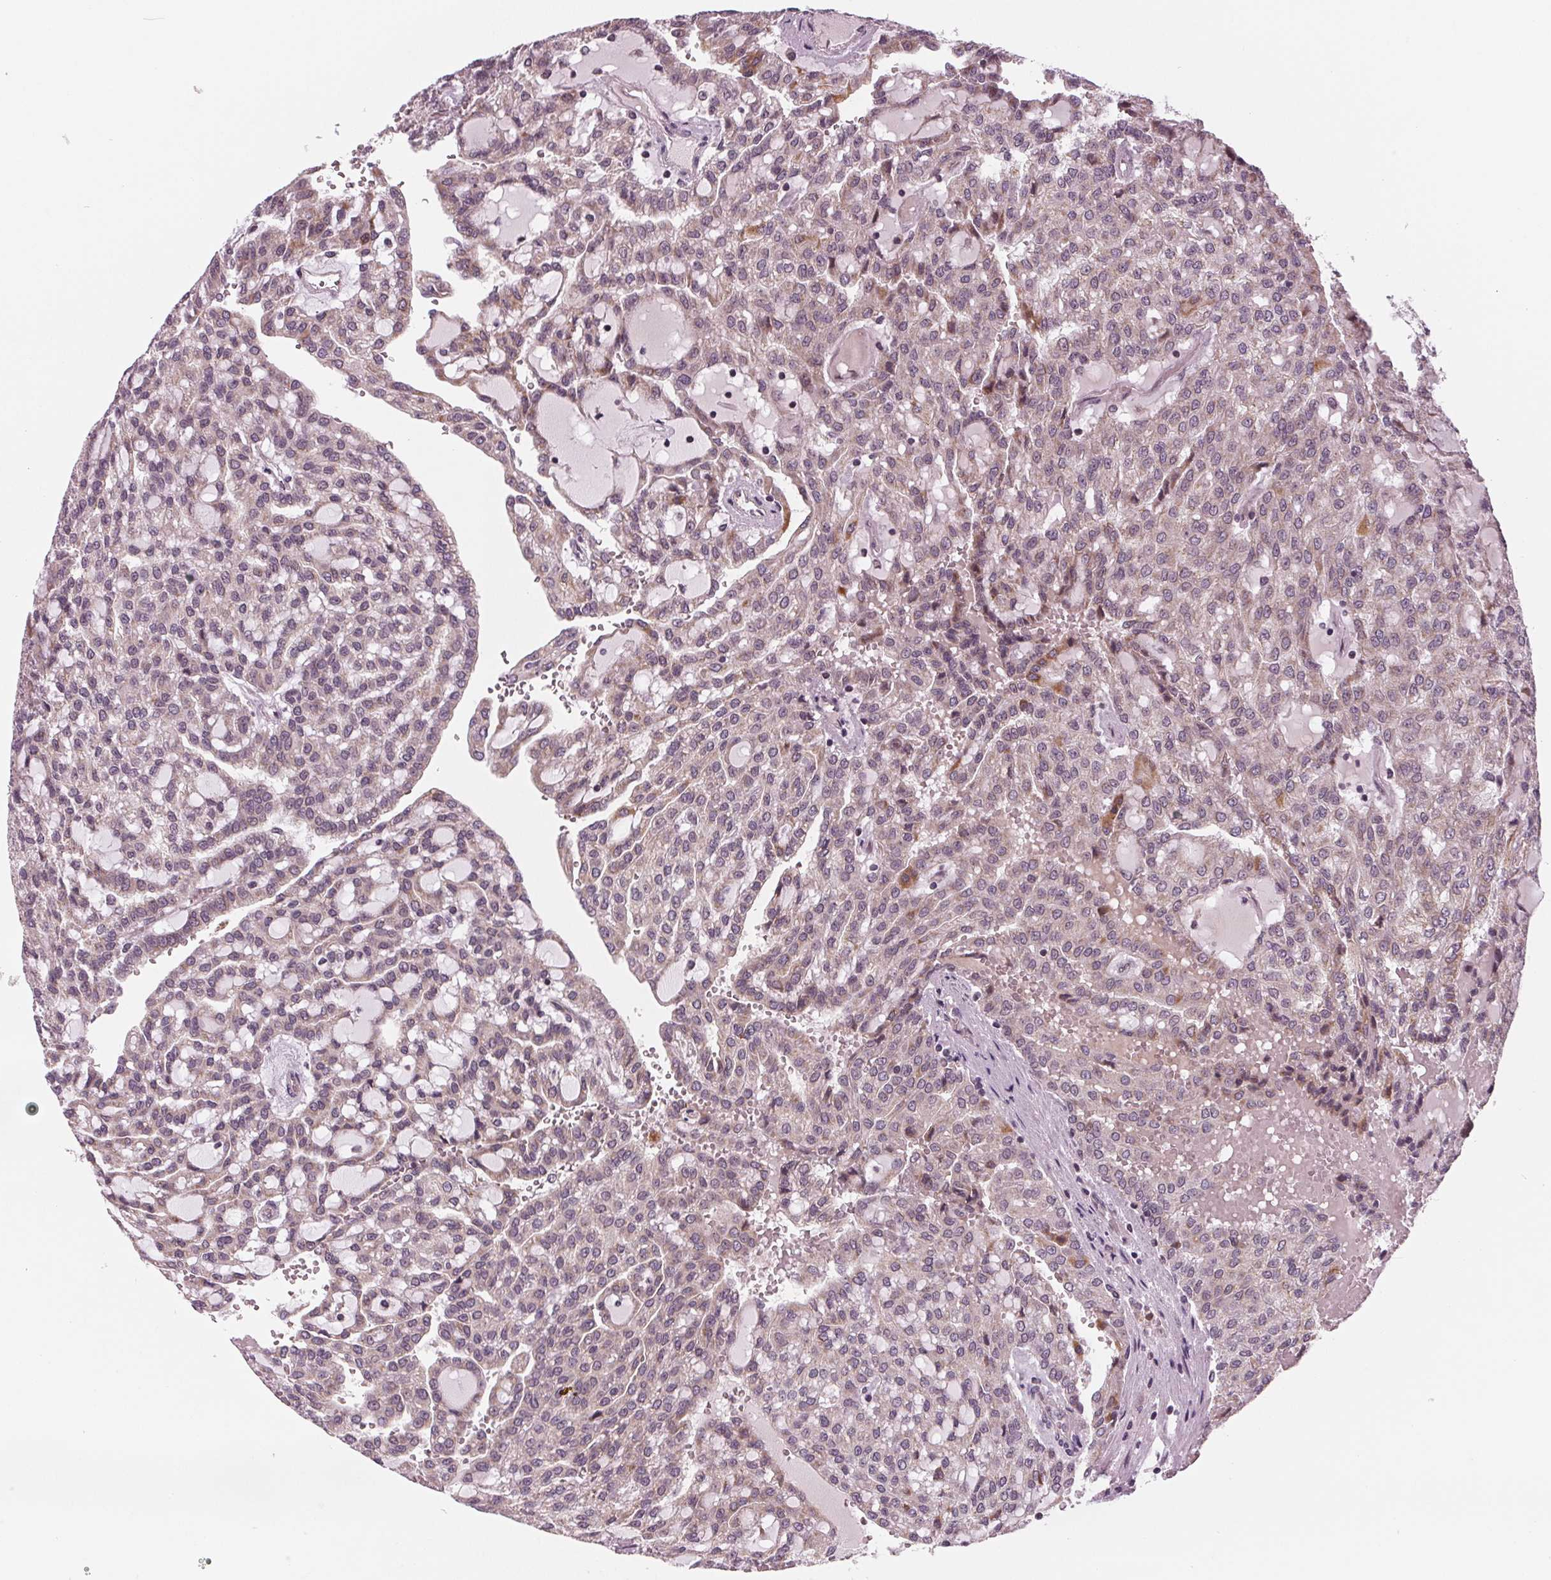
{"staining": {"intensity": "moderate", "quantity": "<25%", "location": "cytoplasmic/membranous"}, "tissue": "renal cancer", "cell_type": "Tumor cells", "image_type": "cancer", "snomed": [{"axis": "morphology", "description": "Adenocarcinoma, NOS"}, {"axis": "topography", "description": "Kidney"}], "caption": "Tumor cells demonstrate moderate cytoplasmic/membranous expression in about <25% of cells in renal adenocarcinoma.", "gene": "STAT3", "patient": {"sex": "male", "age": 63}}